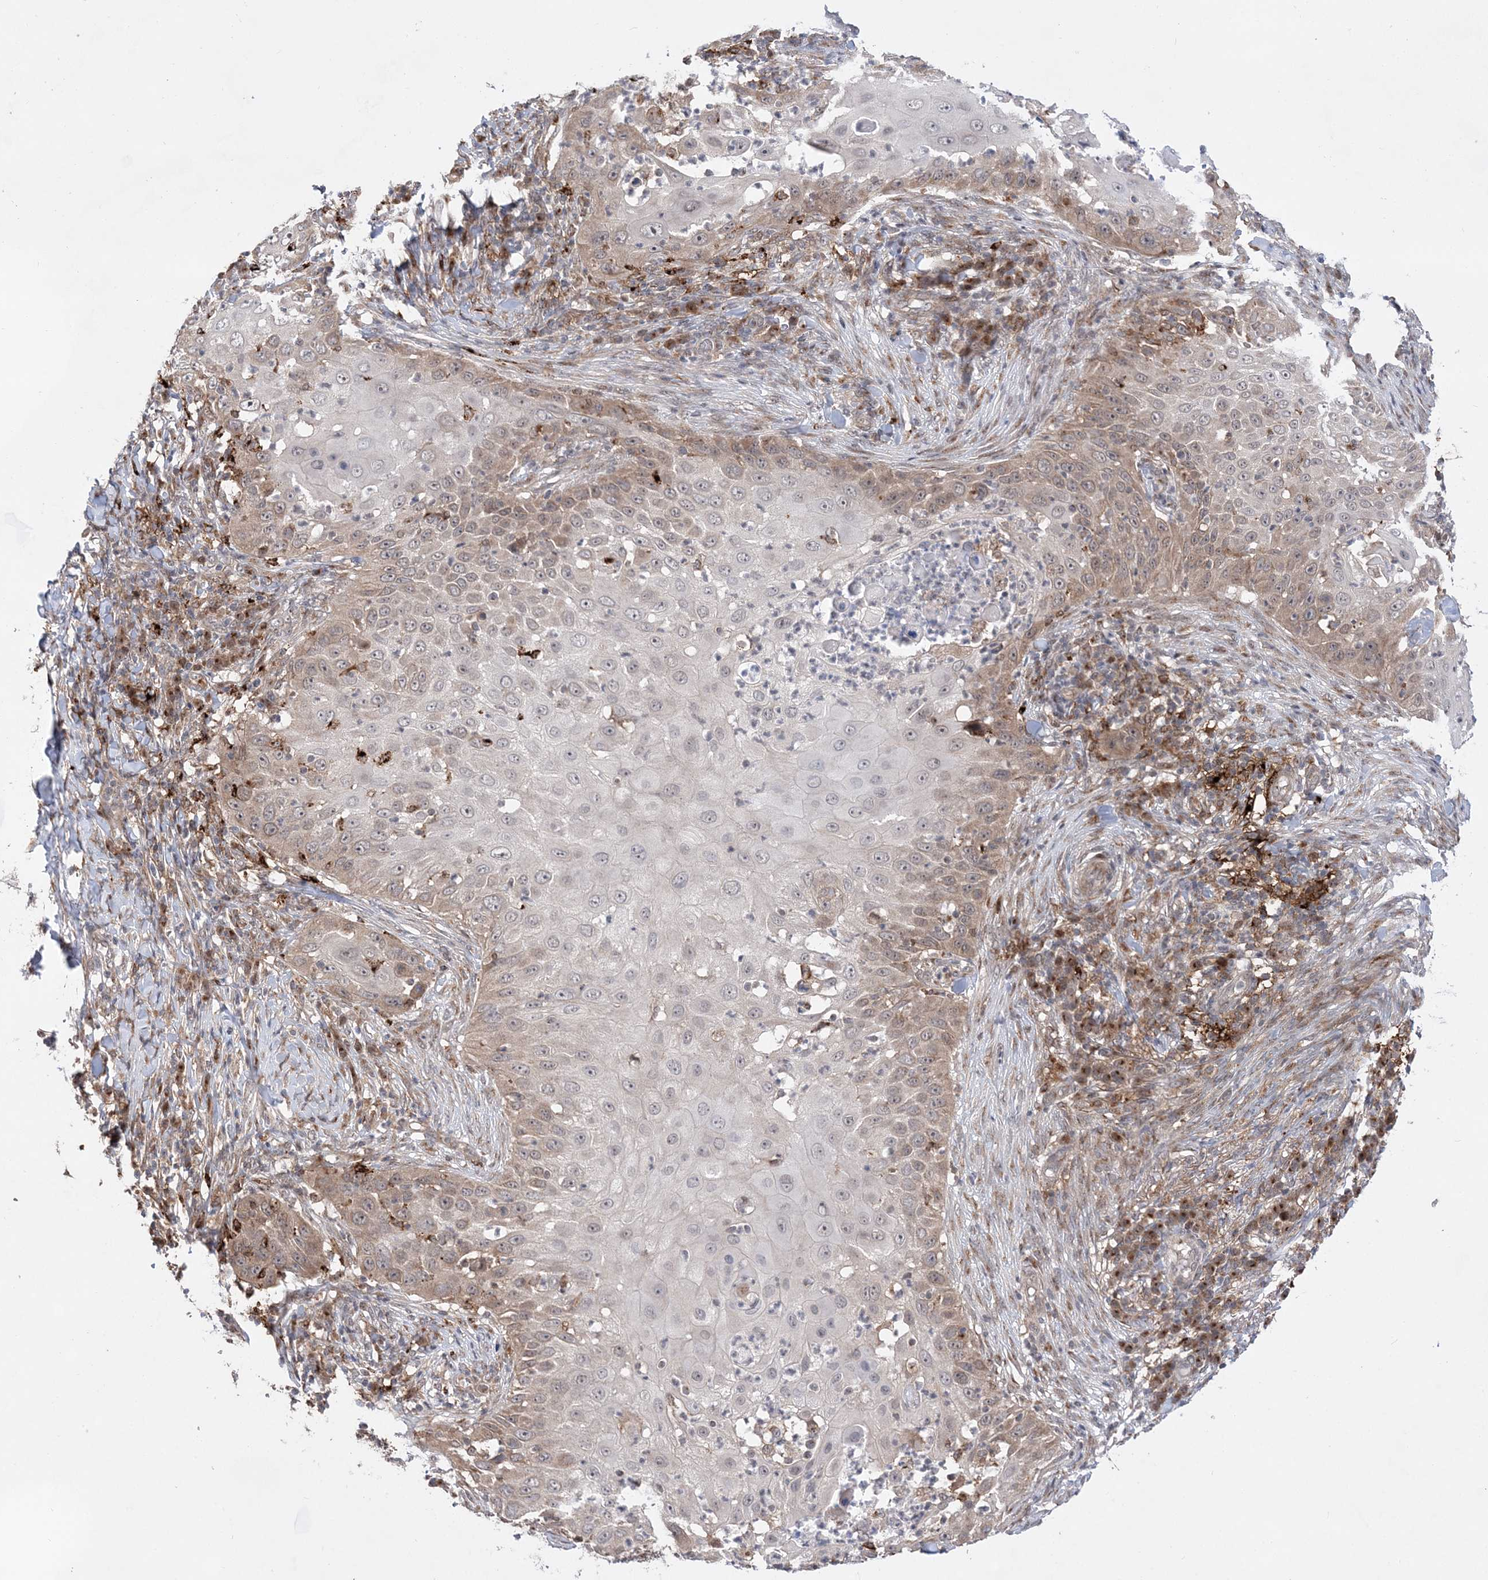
{"staining": {"intensity": "moderate", "quantity": "<25%", "location": "cytoplasmic/membranous"}, "tissue": "skin cancer", "cell_type": "Tumor cells", "image_type": "cancer", "snomed": [{"axis": "morphology", "description": "Squamous cell carcinoma, NOS"}, {"axis": "topography", "description": "Skin"}], "caption": "This image demonstrates immunohistochemistry (IHC) staining of human squamous cell carcinoma (skin), with low moderate cytoplasmic/membranous positivity in about <25% of tumor cells.", "gene": "ANAPC15", "patient": {"sex": "female", "age": 44}}